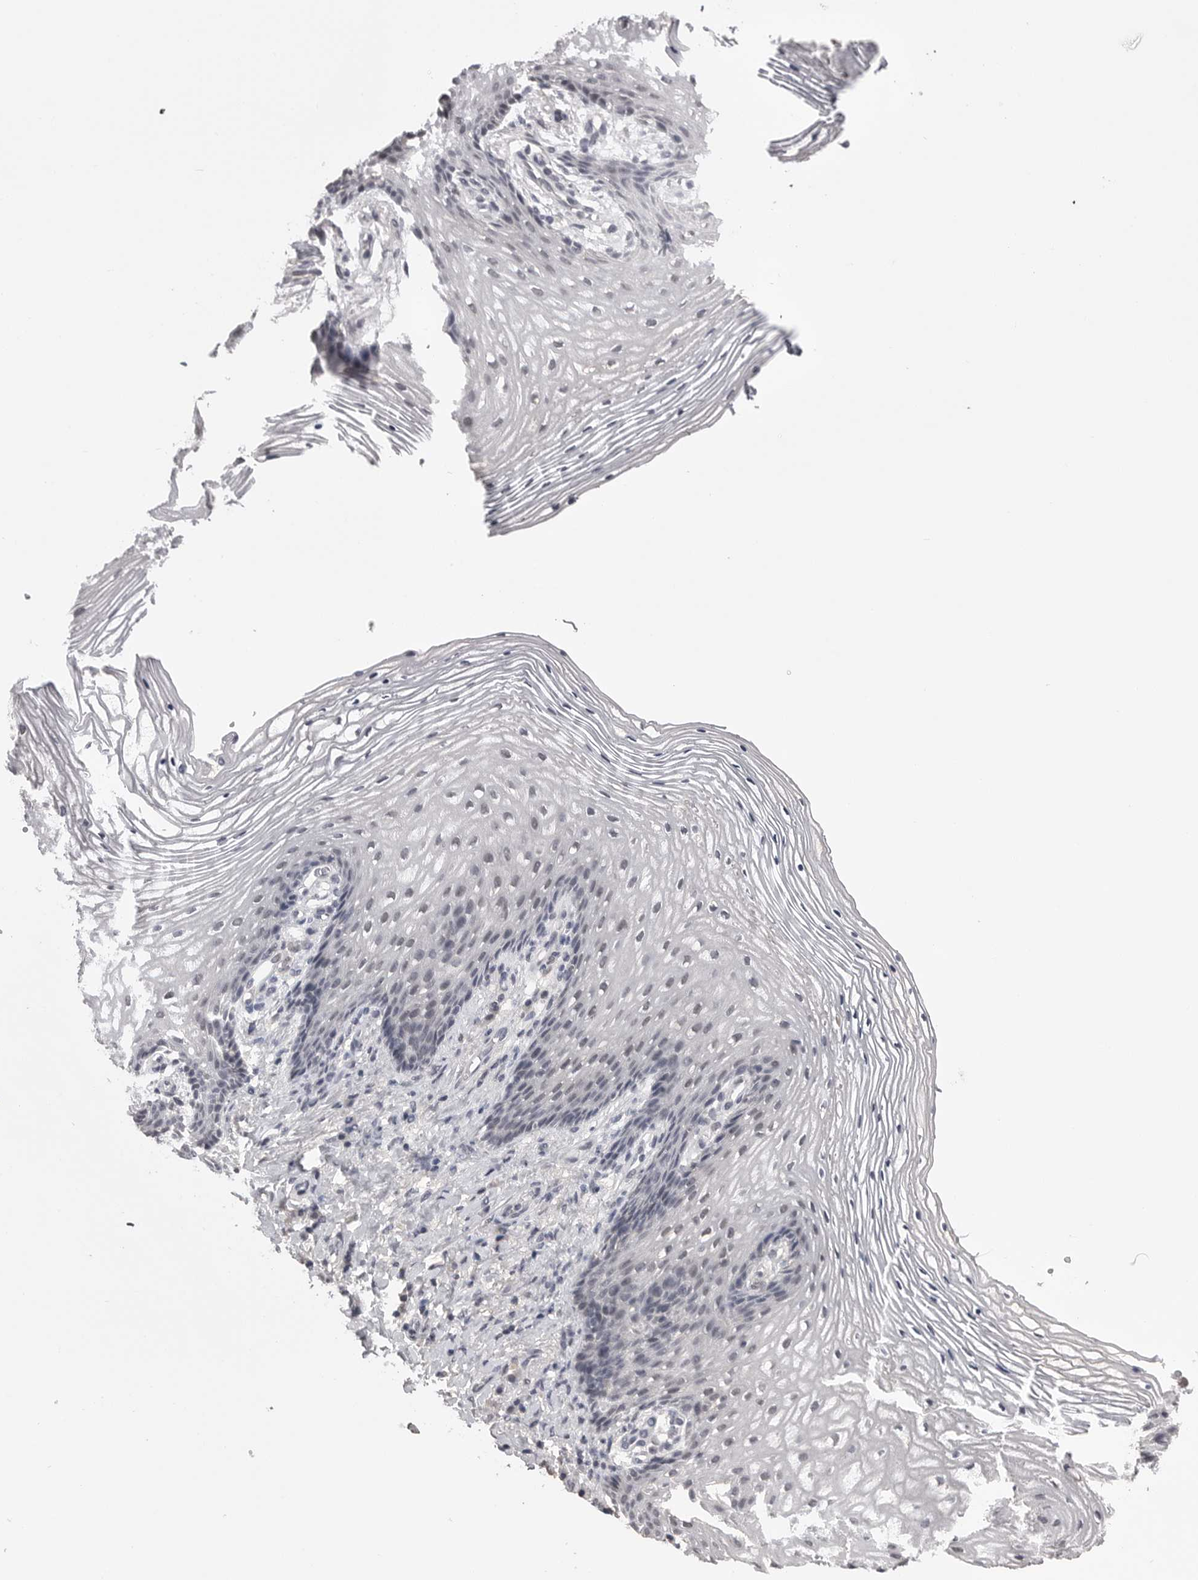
{"staining": {"intensity": "weak", "quantity": "<25%", "location": "nuclear"}, "tissue": "vagina", "cell_type": "Squamous epithelial cells", "image_type": "normal", "snomed": [{"axis": "morphology", "description": "Normal tissue, NOS"}, {"axis": "topography", "description": "Vagina"}], "caption": "Immunohistochemistry image of benign vagina stained for a protein (brown), which demonstrates no positivity in squamous epithelial cells.", "gene": "DLG2", "patient": {"sex": "female", "age": 60}}